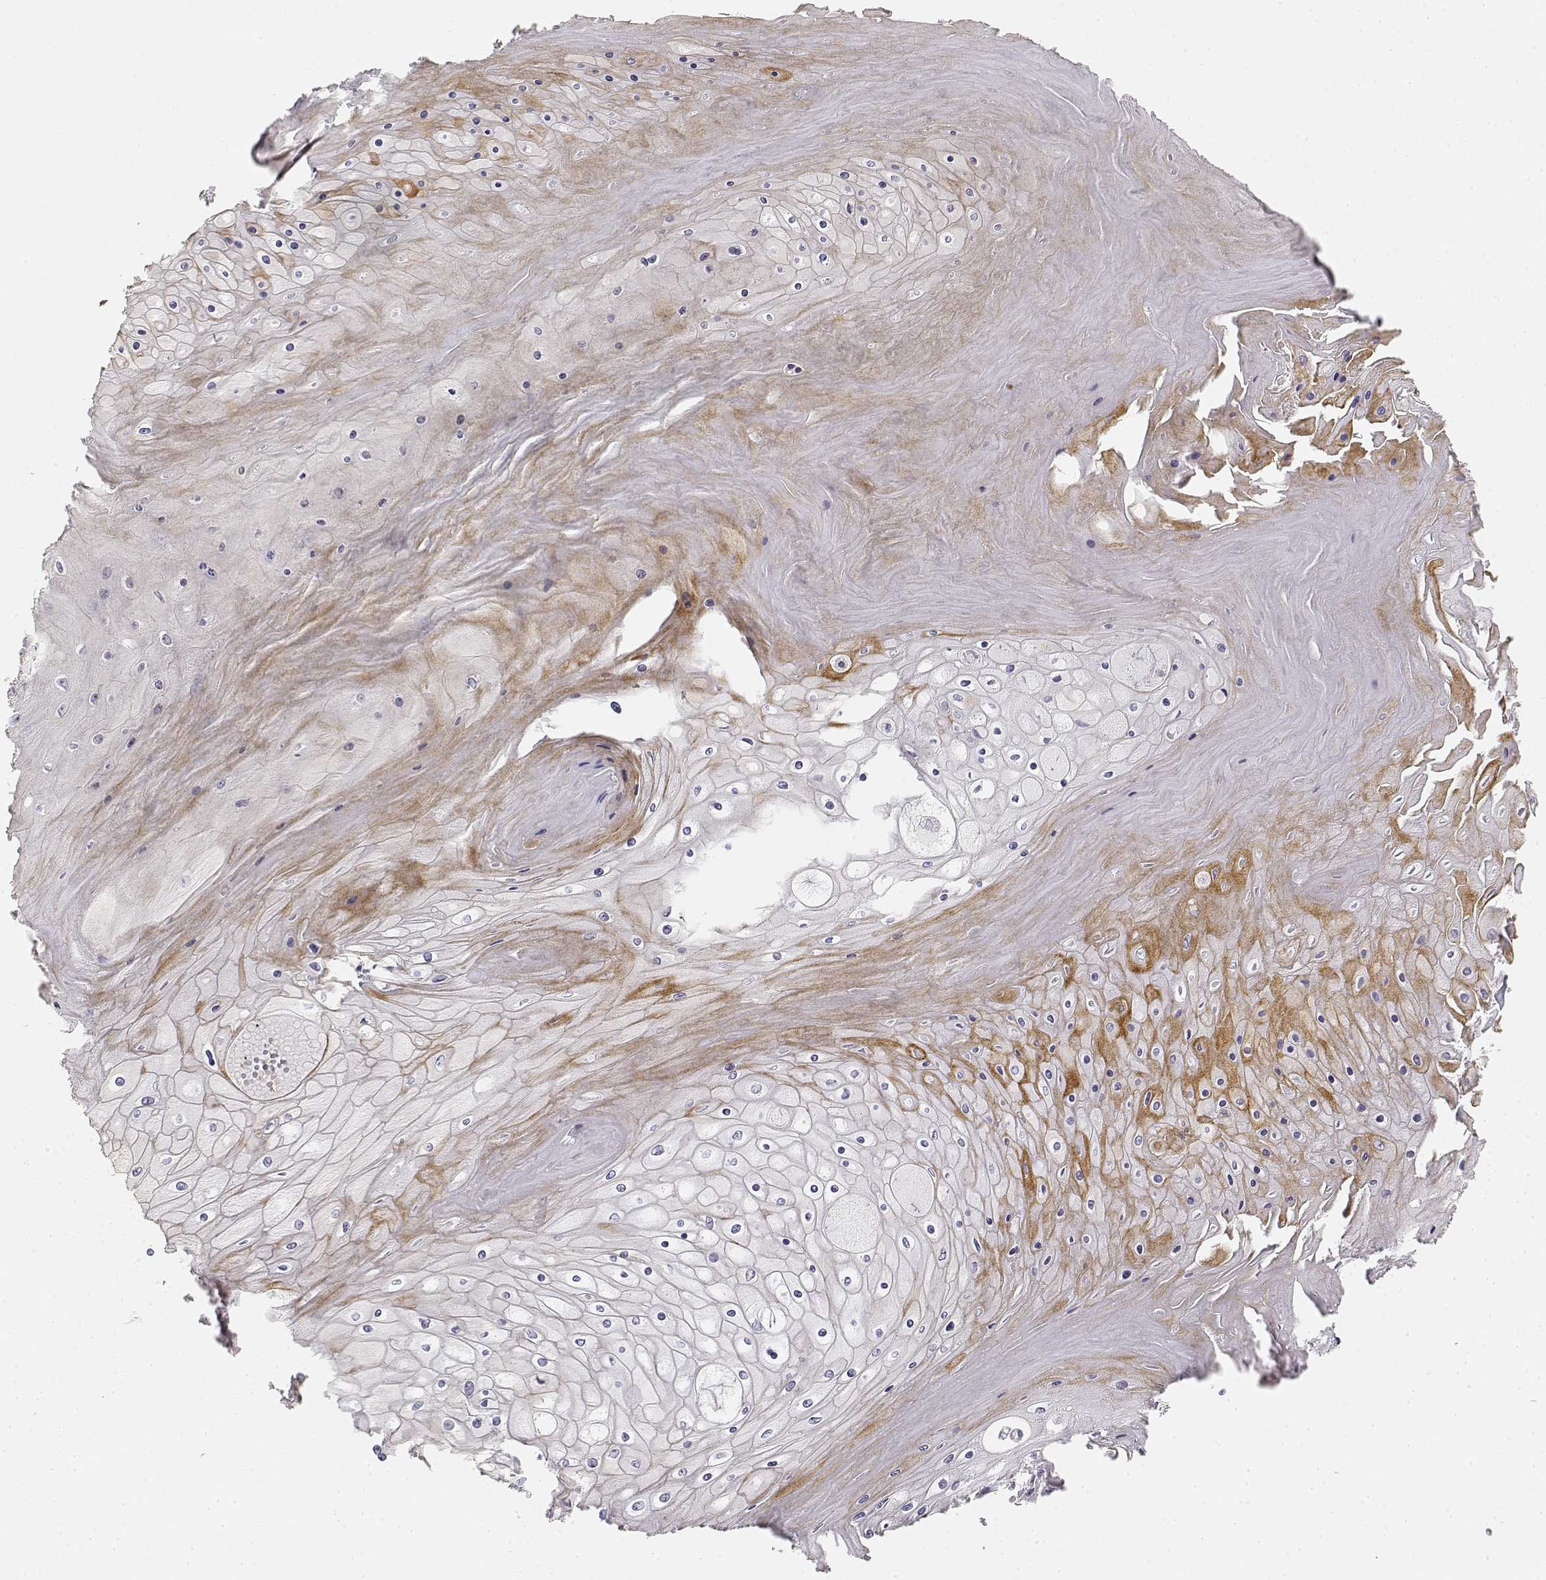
{"staining": {"intensity": "negative", "quantity": "none", "location": "none"}, "tissue": "skin cancer", "cell_type": "Tumor cells", "image_type": "cancer", "snomed": [{"axis": "morphology", "description": "Squamous cell carcinoma, NOS"}, {"axis": "topography", "description": "Skin"}], "caption": "The photomicrograph demonstrates no staining of tumor cells in squamous cell carcinoma (skin).", "gene": "GLIPR1L2", "patient": {"sex": "male", "age": 62}}